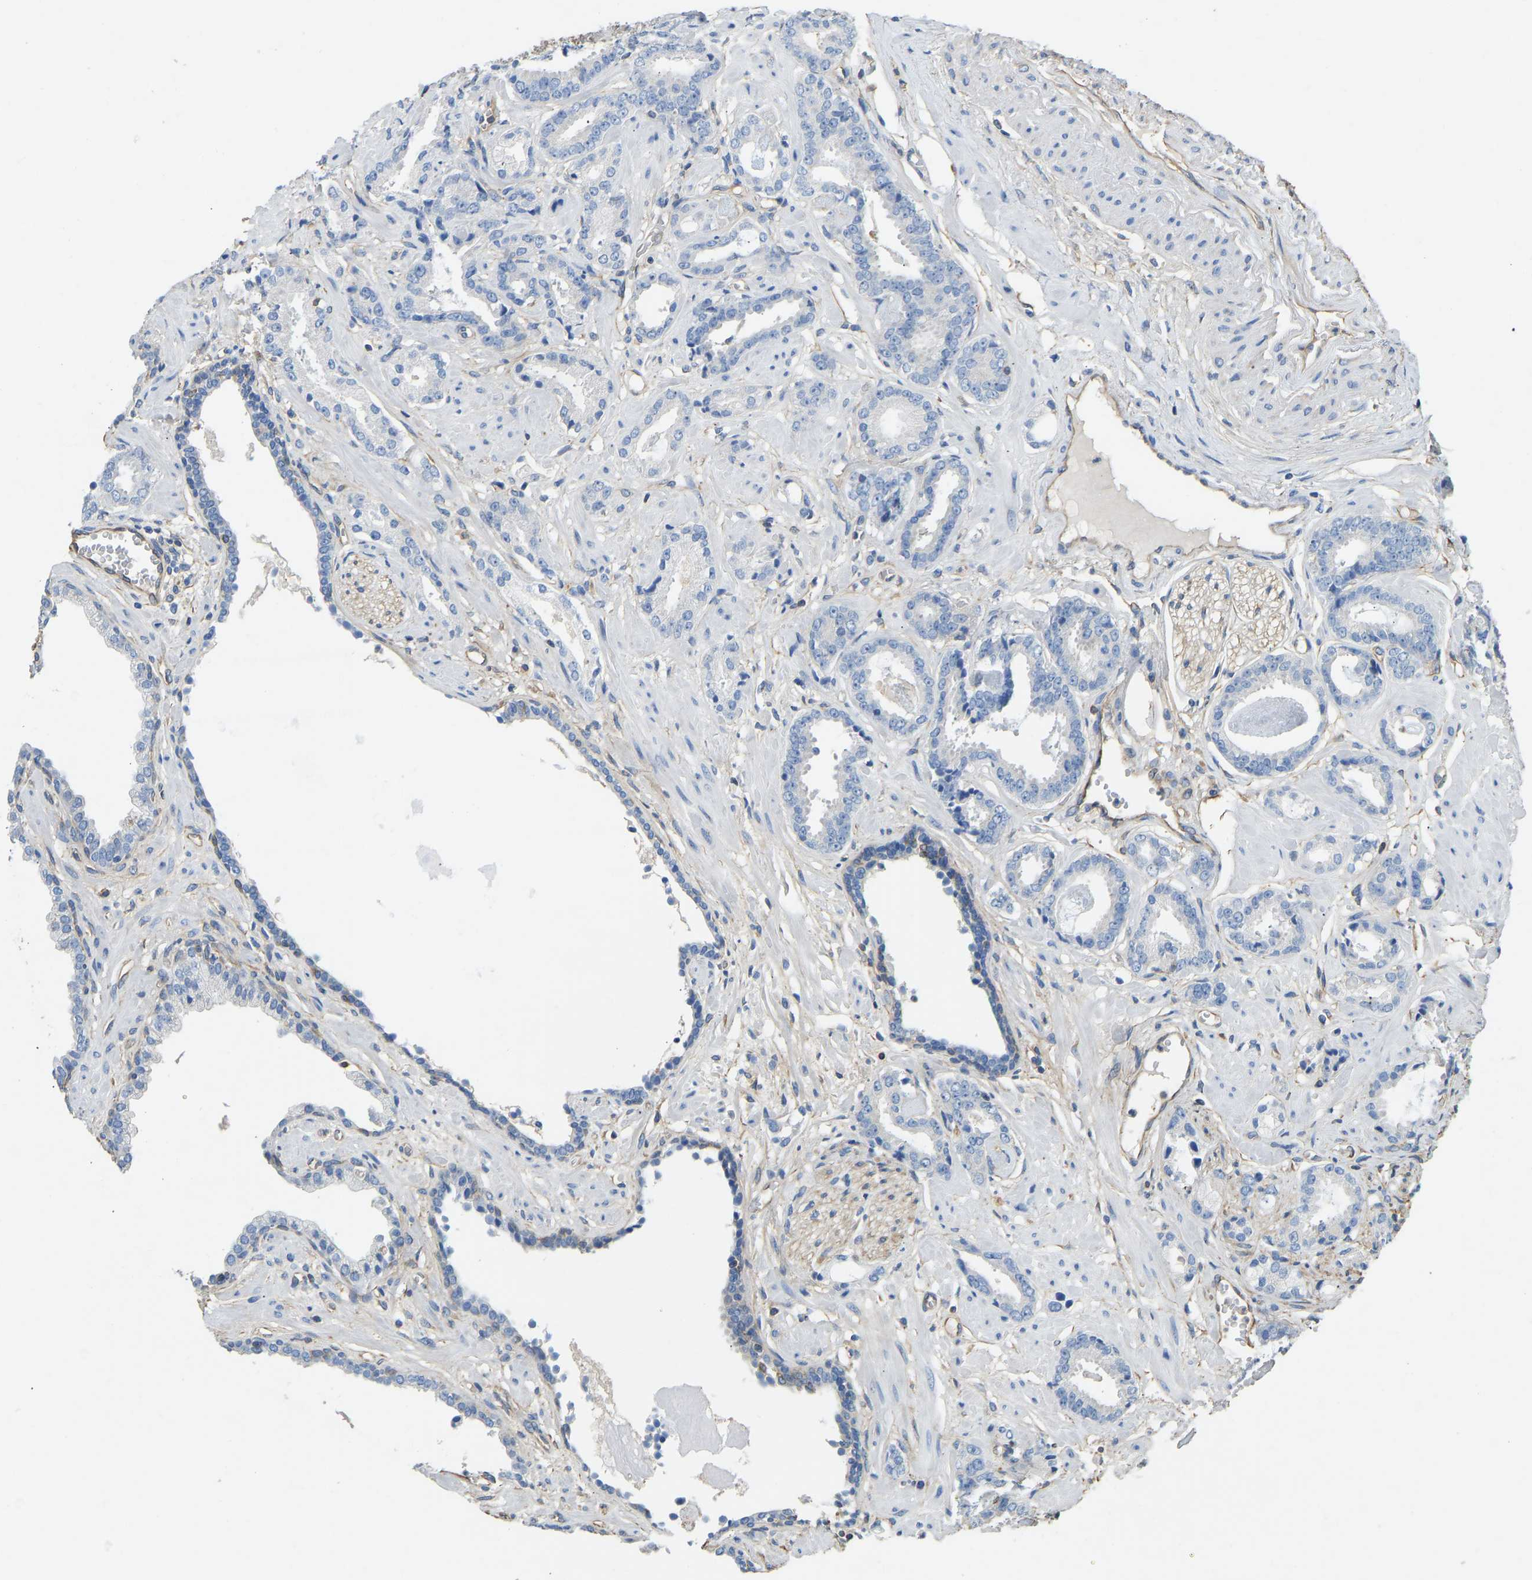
{"staining": {"intensity": "negative", "quantity": "none", "location": "none"}, "tissue": "prostate cancer", "cell_type": "Tumor cells", "image_type": "cancer", "snomed": [{"axis": "morphology", "description": "Adenocarcinoma, Low grade"}, {"axis": "topography", "description": "Prostate"}], "caption": "Immunohistochemistry histopathology image of neoplastic tissue: low-grade adenocarcinoma (prostate) stained with DAB reveals no significant protein expression in tumor cells.", "gene": "TECTA", "patient": {"sex": "male", "age": 53}}